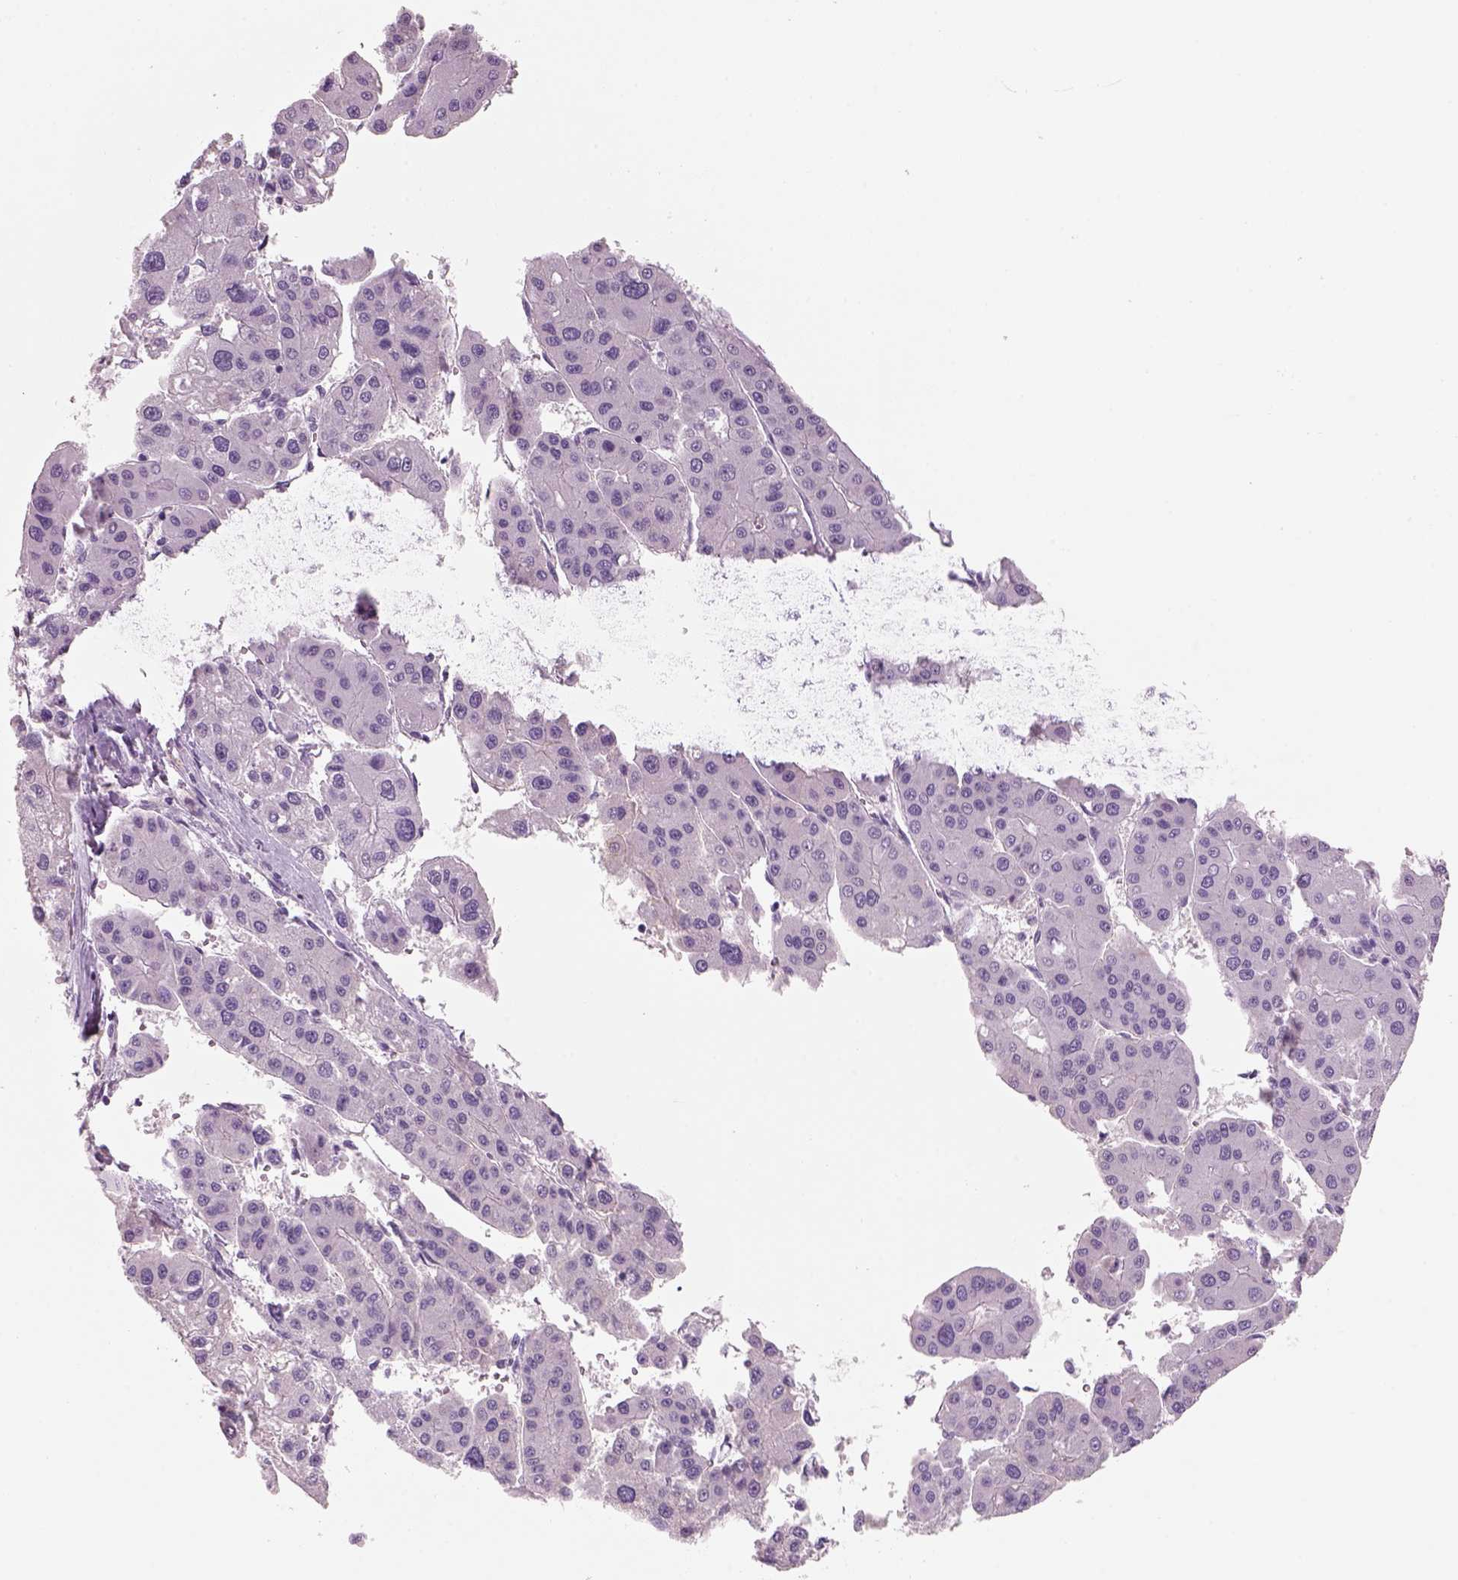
{"staining": {"intensity": "negative", "quantity": "none", "location": "none"}, "tissue": "liver cancer", "cell_type": "Tumor cells", "image_type": "cancer", "snomed": [{"axis": "morphology", "description": "Carcinoma, Hepatocellular, NOS"}, {"axis": "topography", "description": "Liver"}], "caption": "High power microscopy photomicrograph of an IHC micrograph of liver cancer, revealing no significant staining in tumor cells. The staining was performed using DAB to visualize the protein expression in brown, while the nuclei were stained in blue with hematoxylin (Magnification: 20x).", "gene": "SLC6A2", "patient": {"sex": "male", "age": 73}}